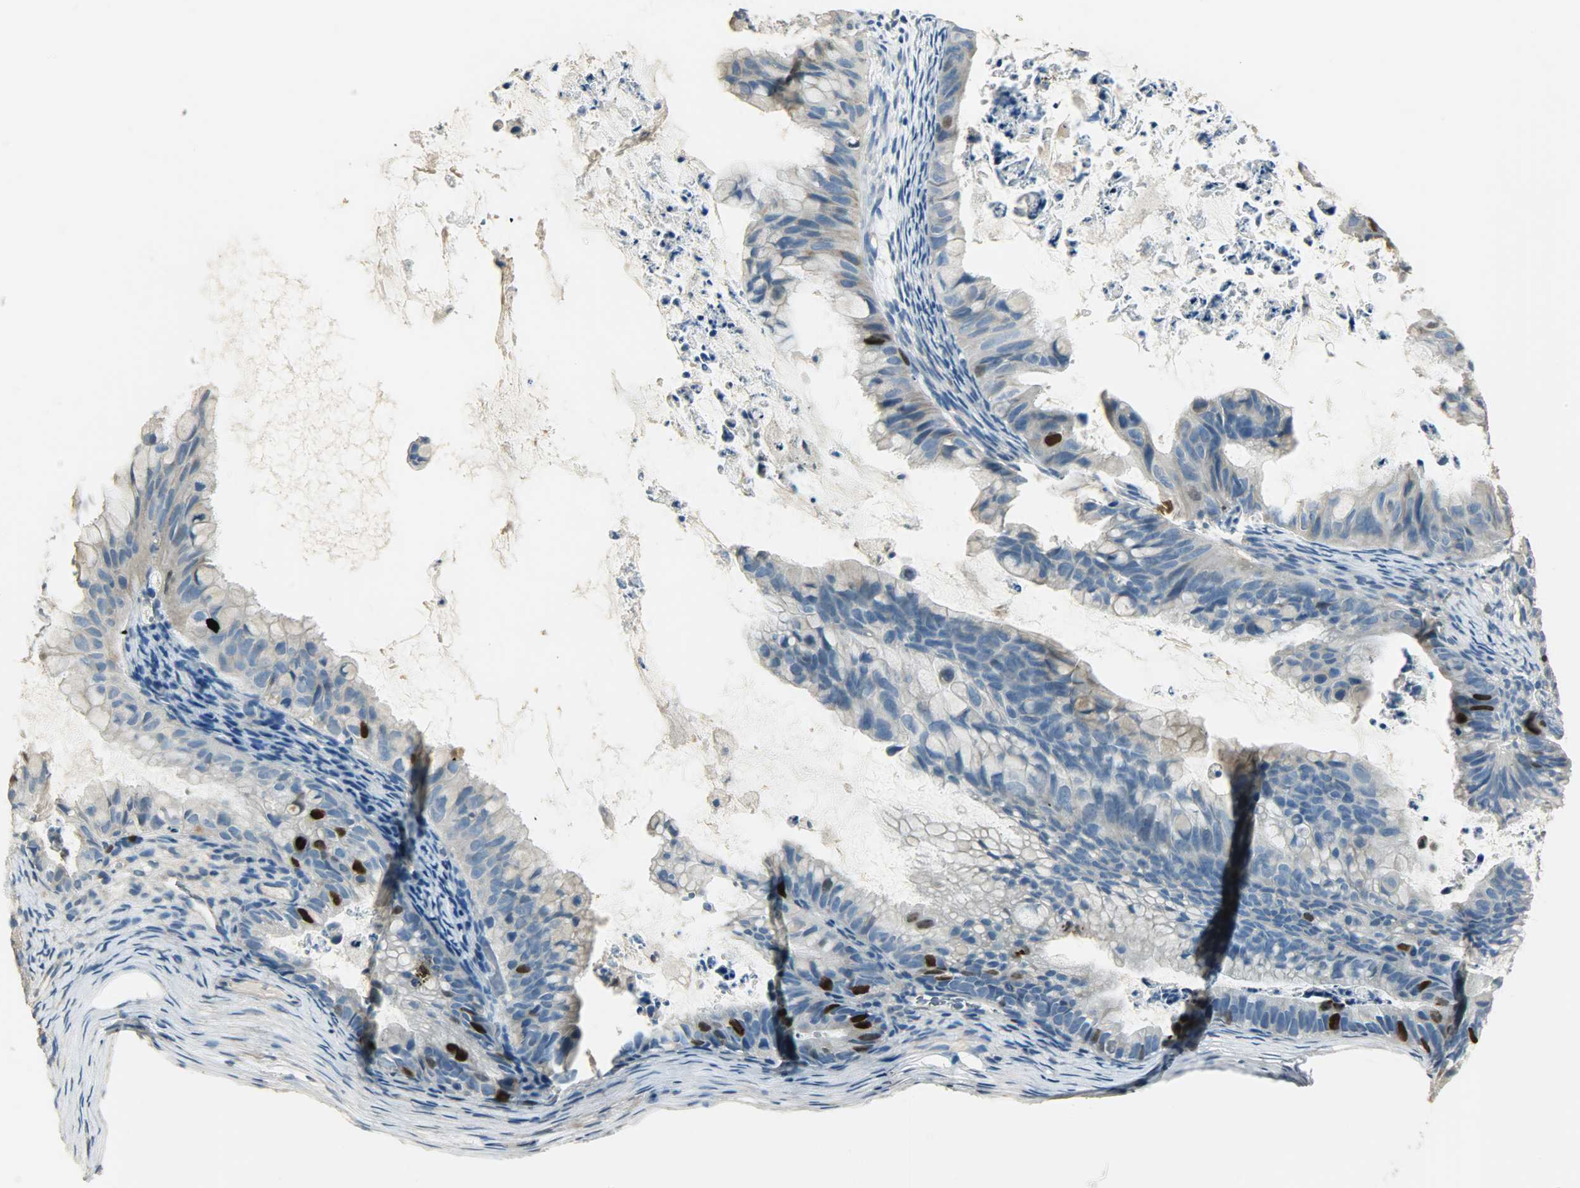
{"staining": {"intensity": "strong", "quantity": "<25%", "location": "cytoplasmic/membranous,nuclear"}, "tissue": "ovarian cancer", "cell_type": "Tumor cells", "image_type": "cancer", "snomed": [{"axis": "morphology", "description": "Cystadenocarcinoma, mucinous, NOS"}, {"axis": "topography", "description": "Ovary"}], "caption": "Protein analysis of ovarian cancer tissue exhibits strong cytoplasmic/membranous and nuclear staining in approximately <25% of tumor cells. The staining was performed using DAB to visualize the protein expression in brown, while the nuclei were stained in blue with hematoxylin (Magnification: 20x).", "gene": "TPX2", "patient": {"sex": "female", "age": 36}}